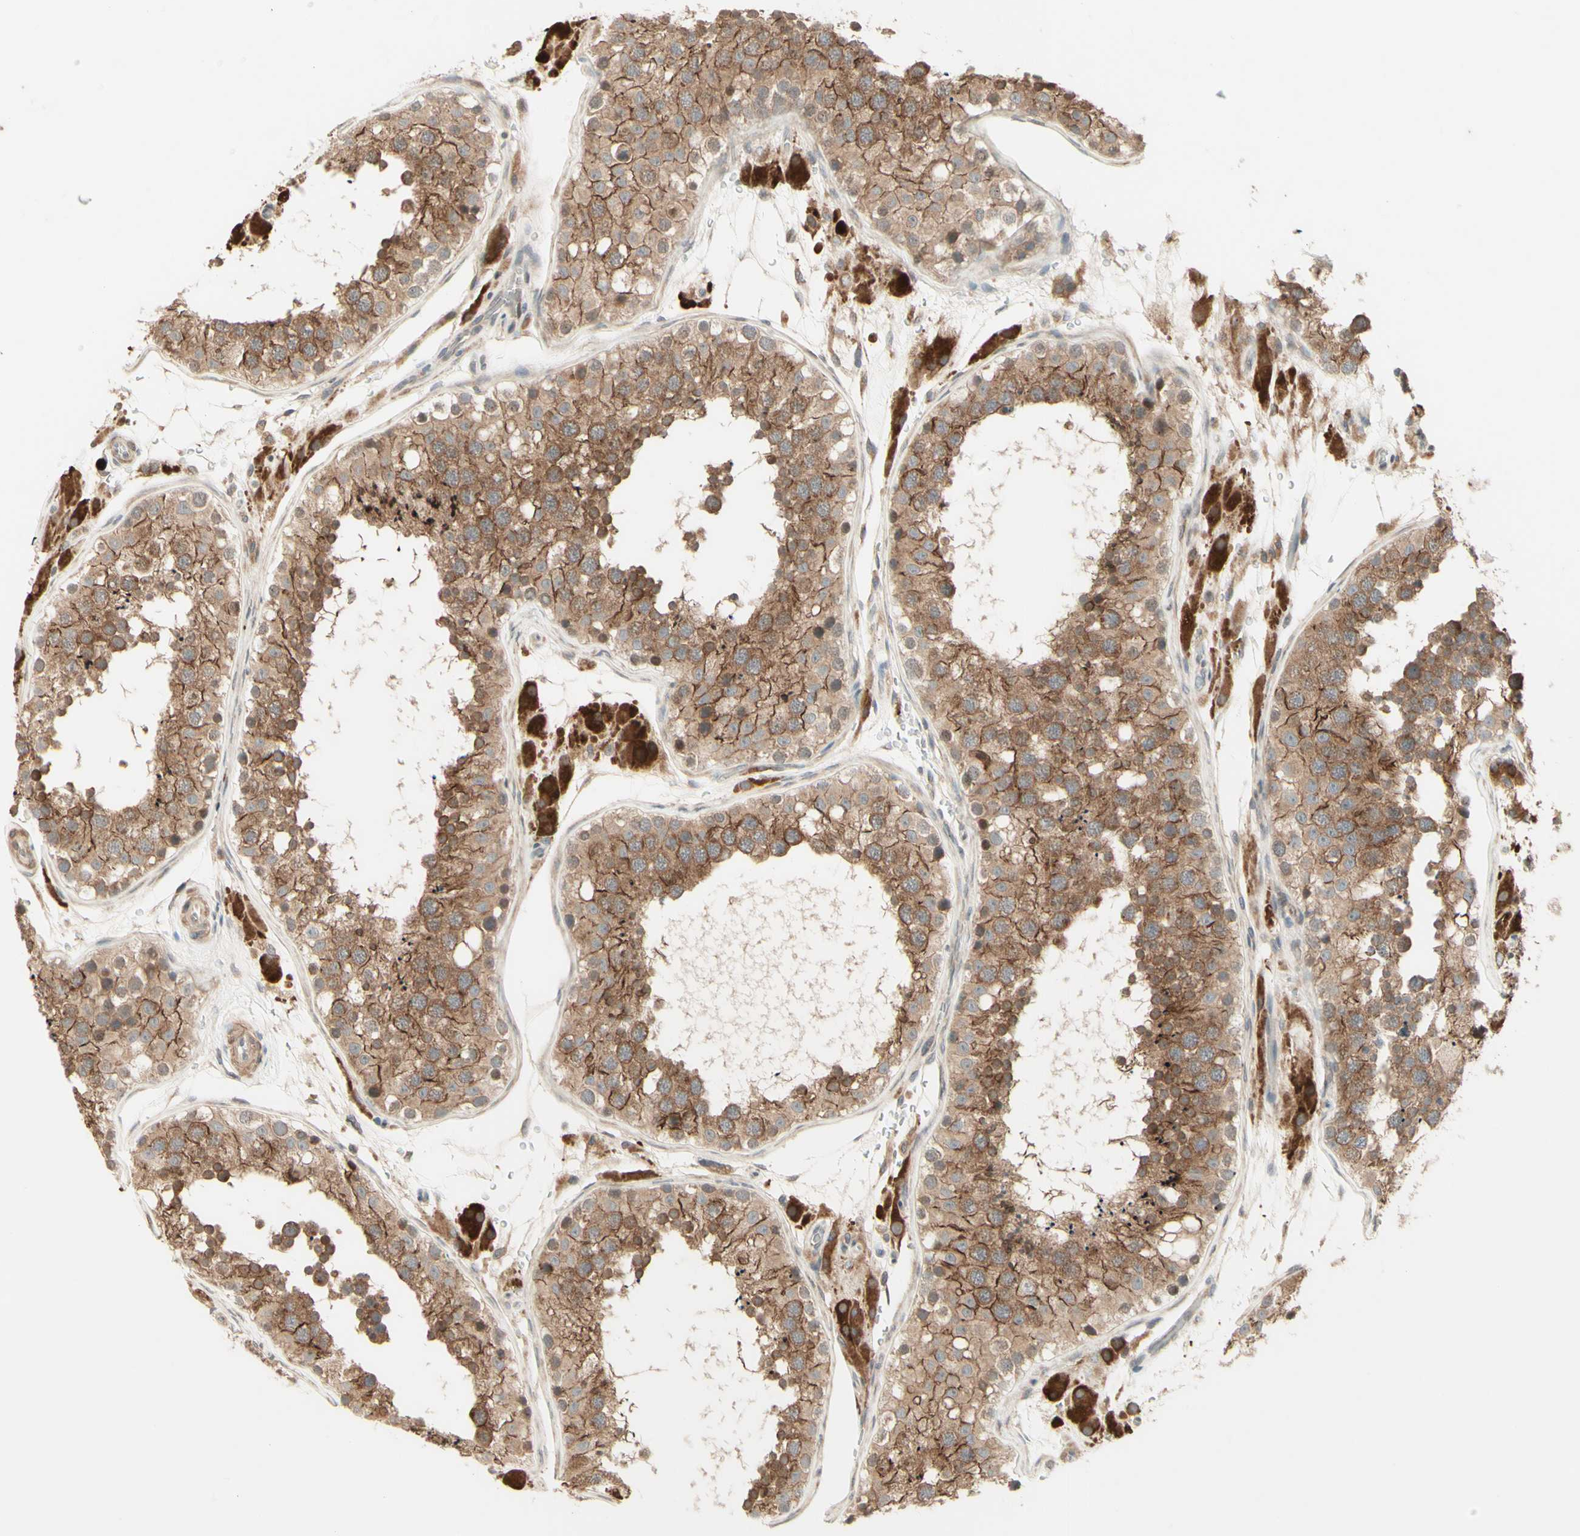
{"staining": {"intensity": "moderate", "quantity": ">75%", "location": "cytoplasmic/membranous"}, "tissue": "testis", "cell_type": "Cells in seminiferous ducts", "image_type": "normal", "snomed": [{"axis": "morphology", "description": "Normal tissue, NOS"}, {"axis": "topography", "description": "Testis"}], "caption": "A micrograph showing moderate cytoplasmic/membranous staining in about >75% of cells in seminiferous ducts in normal testis, as visualized by brown immunohistochemical staining.", "gene": "ZW10", "patient": {"sex": "male", "age": 26}}